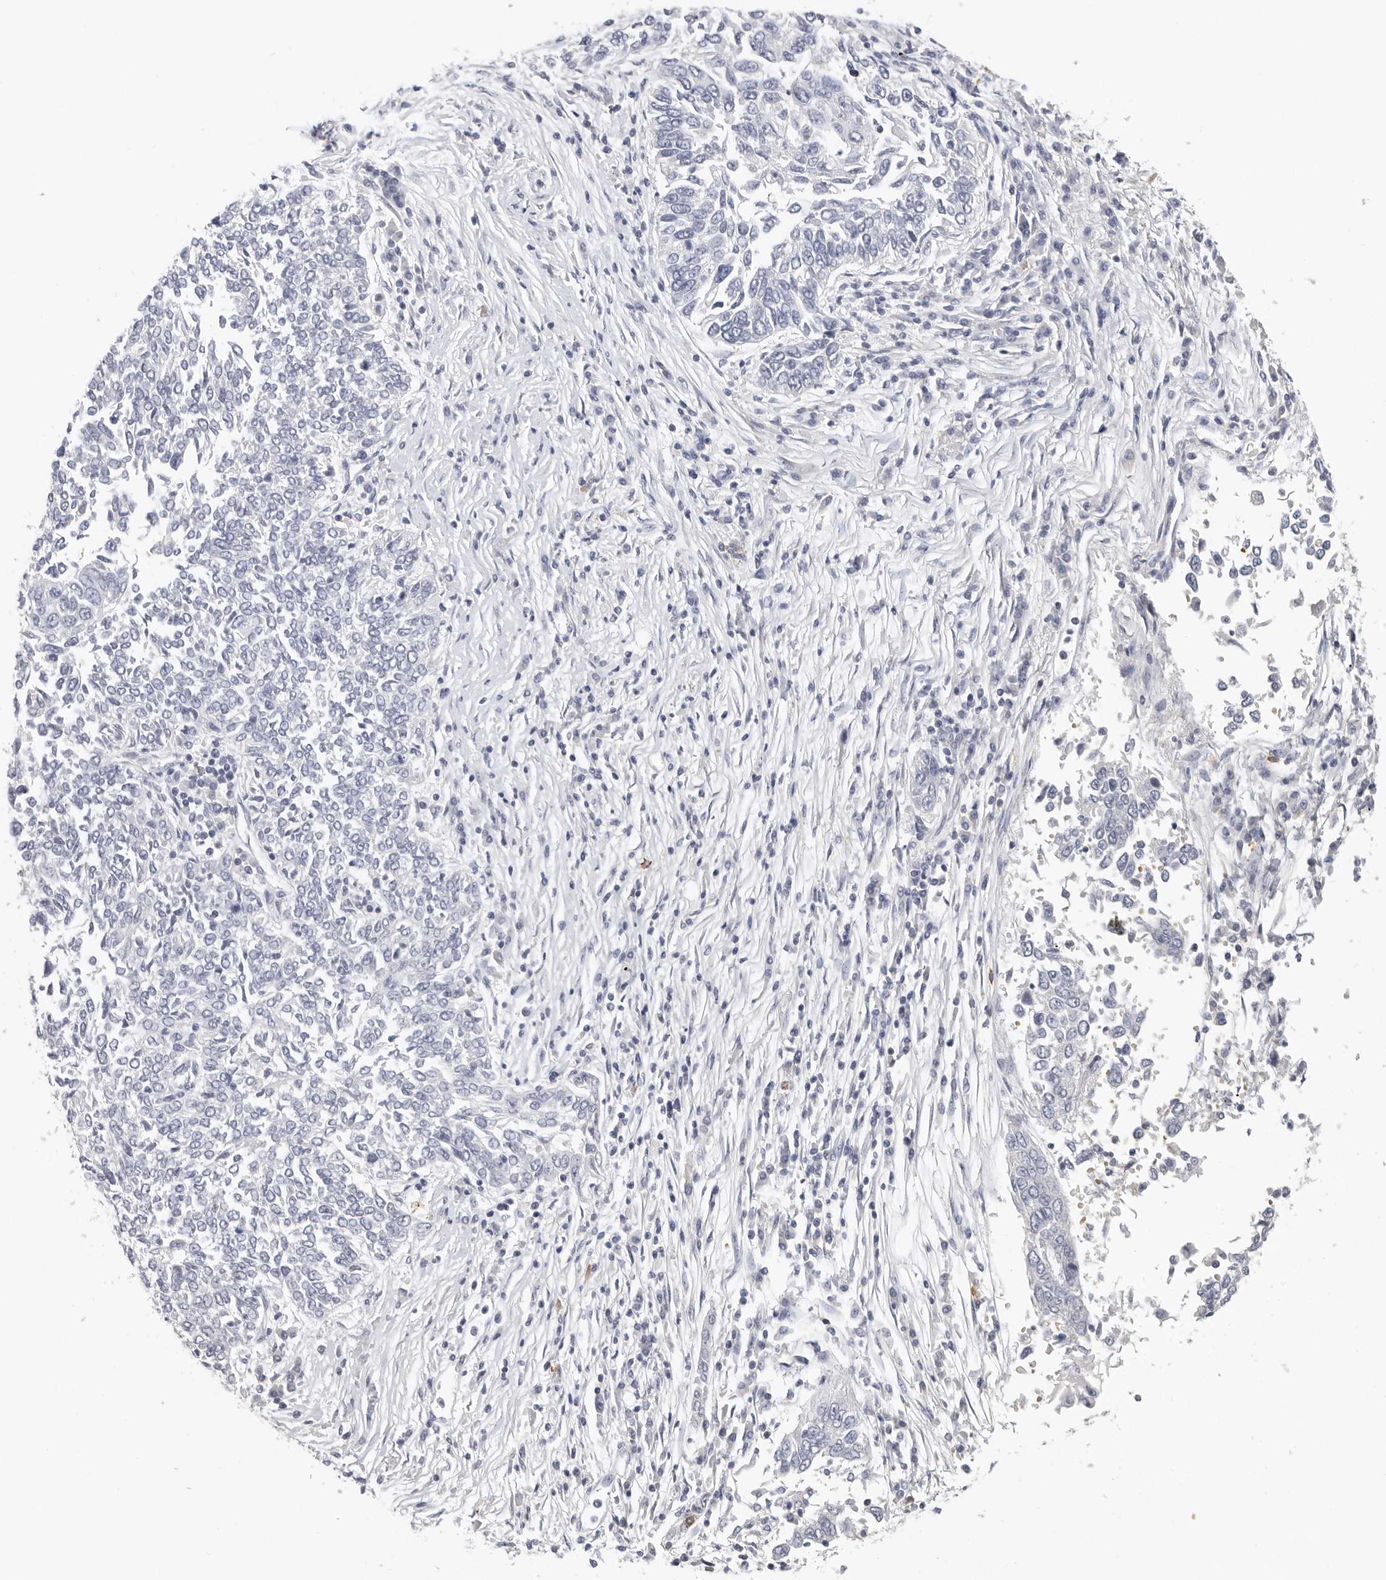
{"staining": {"intensity": "negative", "quantity": "none", "location": "none"}, "tissue": "lung cancer", "cell_type": "Tumor cells", "image_type": "cancer", "snomed": [{"axis": "morphology", "description": "Normal tissue, NOS"}, {"axis": "morphology", "description": "Squamous cell carcinoma, NOS"}, {"axis": "topography", "description": "Cartilage tissue"}, {"axis": "topography", "description": "Bronchus"}, {"axis": "topography", "description": "Lung"}, {"axis": "topography", "description": "Peripheral nerve tissue"}], "caption": "IHC of lung cancer (squamous cell carcinoma) reveals no positivity in tumor cells.", "gene": "DNAJC11", "patient": {"sex": "female", "age": 49}}